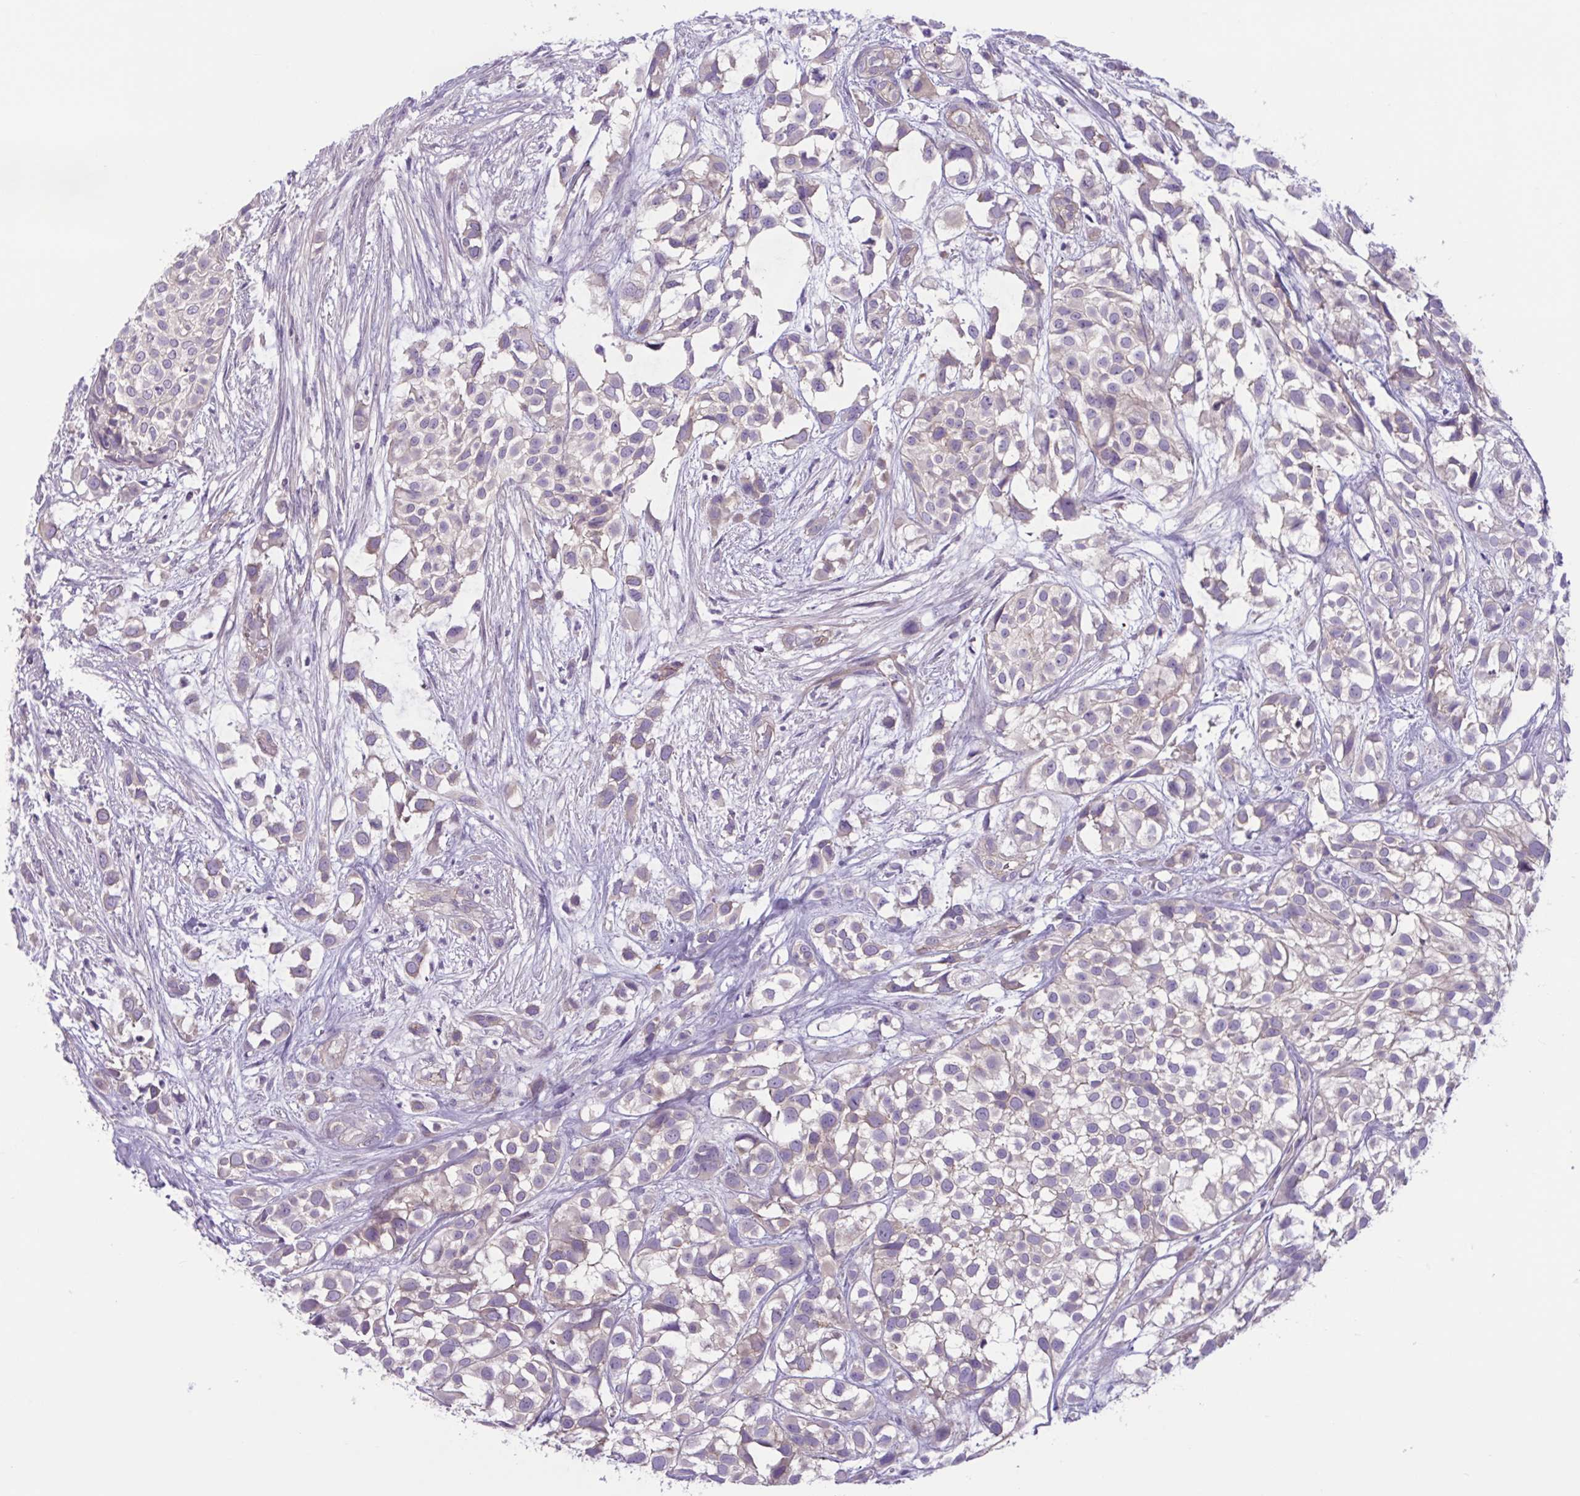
{"staining": {"intensity": "weak", "quantity": "<25%", "location": "cytoplasmic/membranous"}, "tissue": "urothelial cancer", "cell_type": "Tumor cells", "image_type": "cancer", "snomed": [{"axis": "morphology", "description": "Urothelial carcinoma, High grade"}, {"axis": "topography", "description": "Urinary bladder"}], "caption": "This image is of urothelial cancer stained with immunohistochemistry to label a protein in brown with the nuclei are counter-stained blue. There is no staining in tumor cells. (IHC, brightfield microscopy, high magnification).", "gene": "TTC7B", "patient": {"sex": "male", "age": 56}}